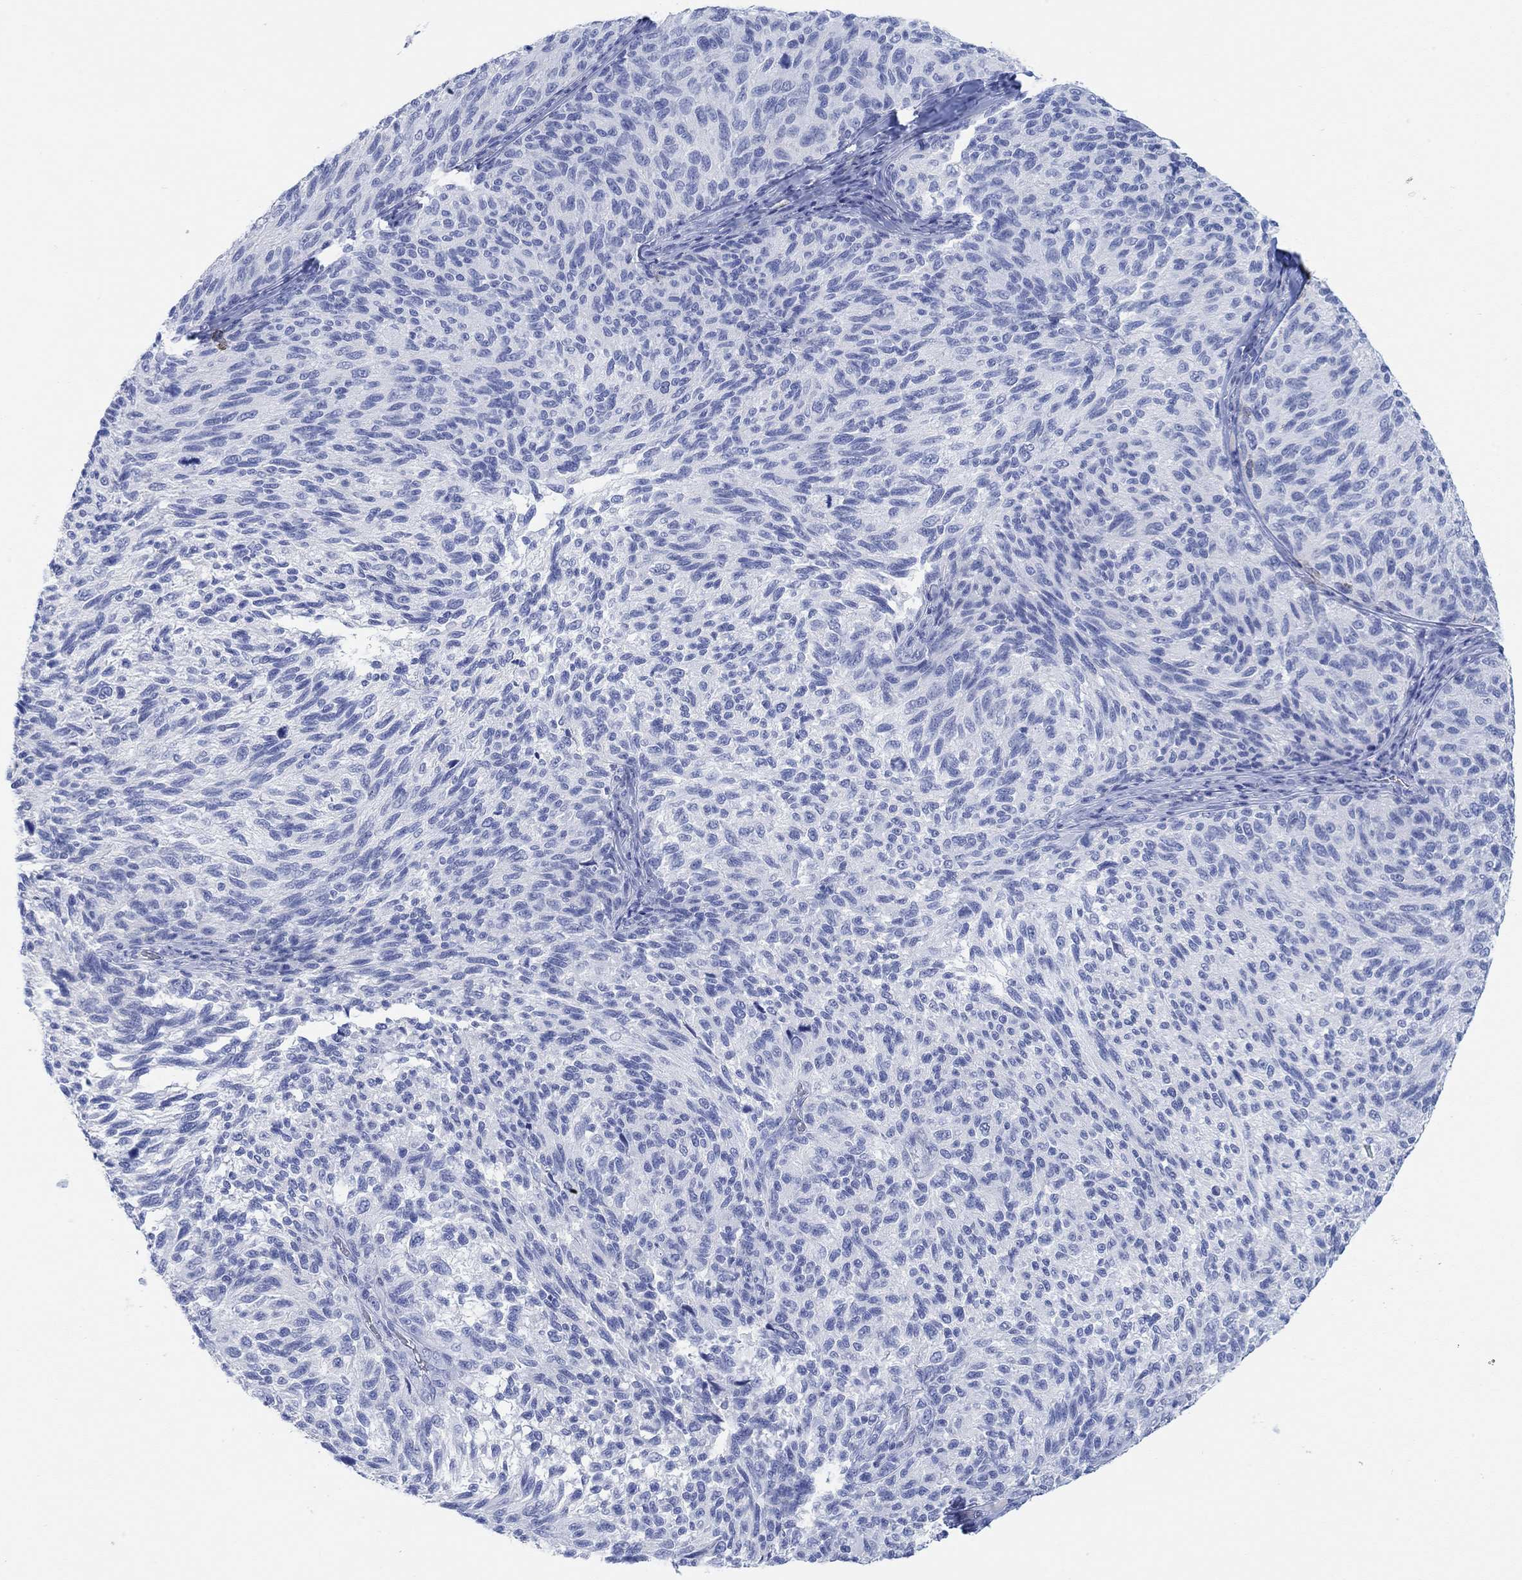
{"staining": {"intensity": "negative", "quantity": "none", "location": "none"}, "tissue": "melanoma", "cell_type": "Tumor cells", "image_type": "cancer", "snomed": [{"axis": "morphology", "description": "Malignant melanoma, NOS"}, {"axis": "topography", "description": "Skin"}], "caption": "Protein analysis of melanoma shows no significant expression in tumor cells. Nuclei are stained in blue.", "gene": "AK8", "patient": {"sex": "female", "age": 73}}